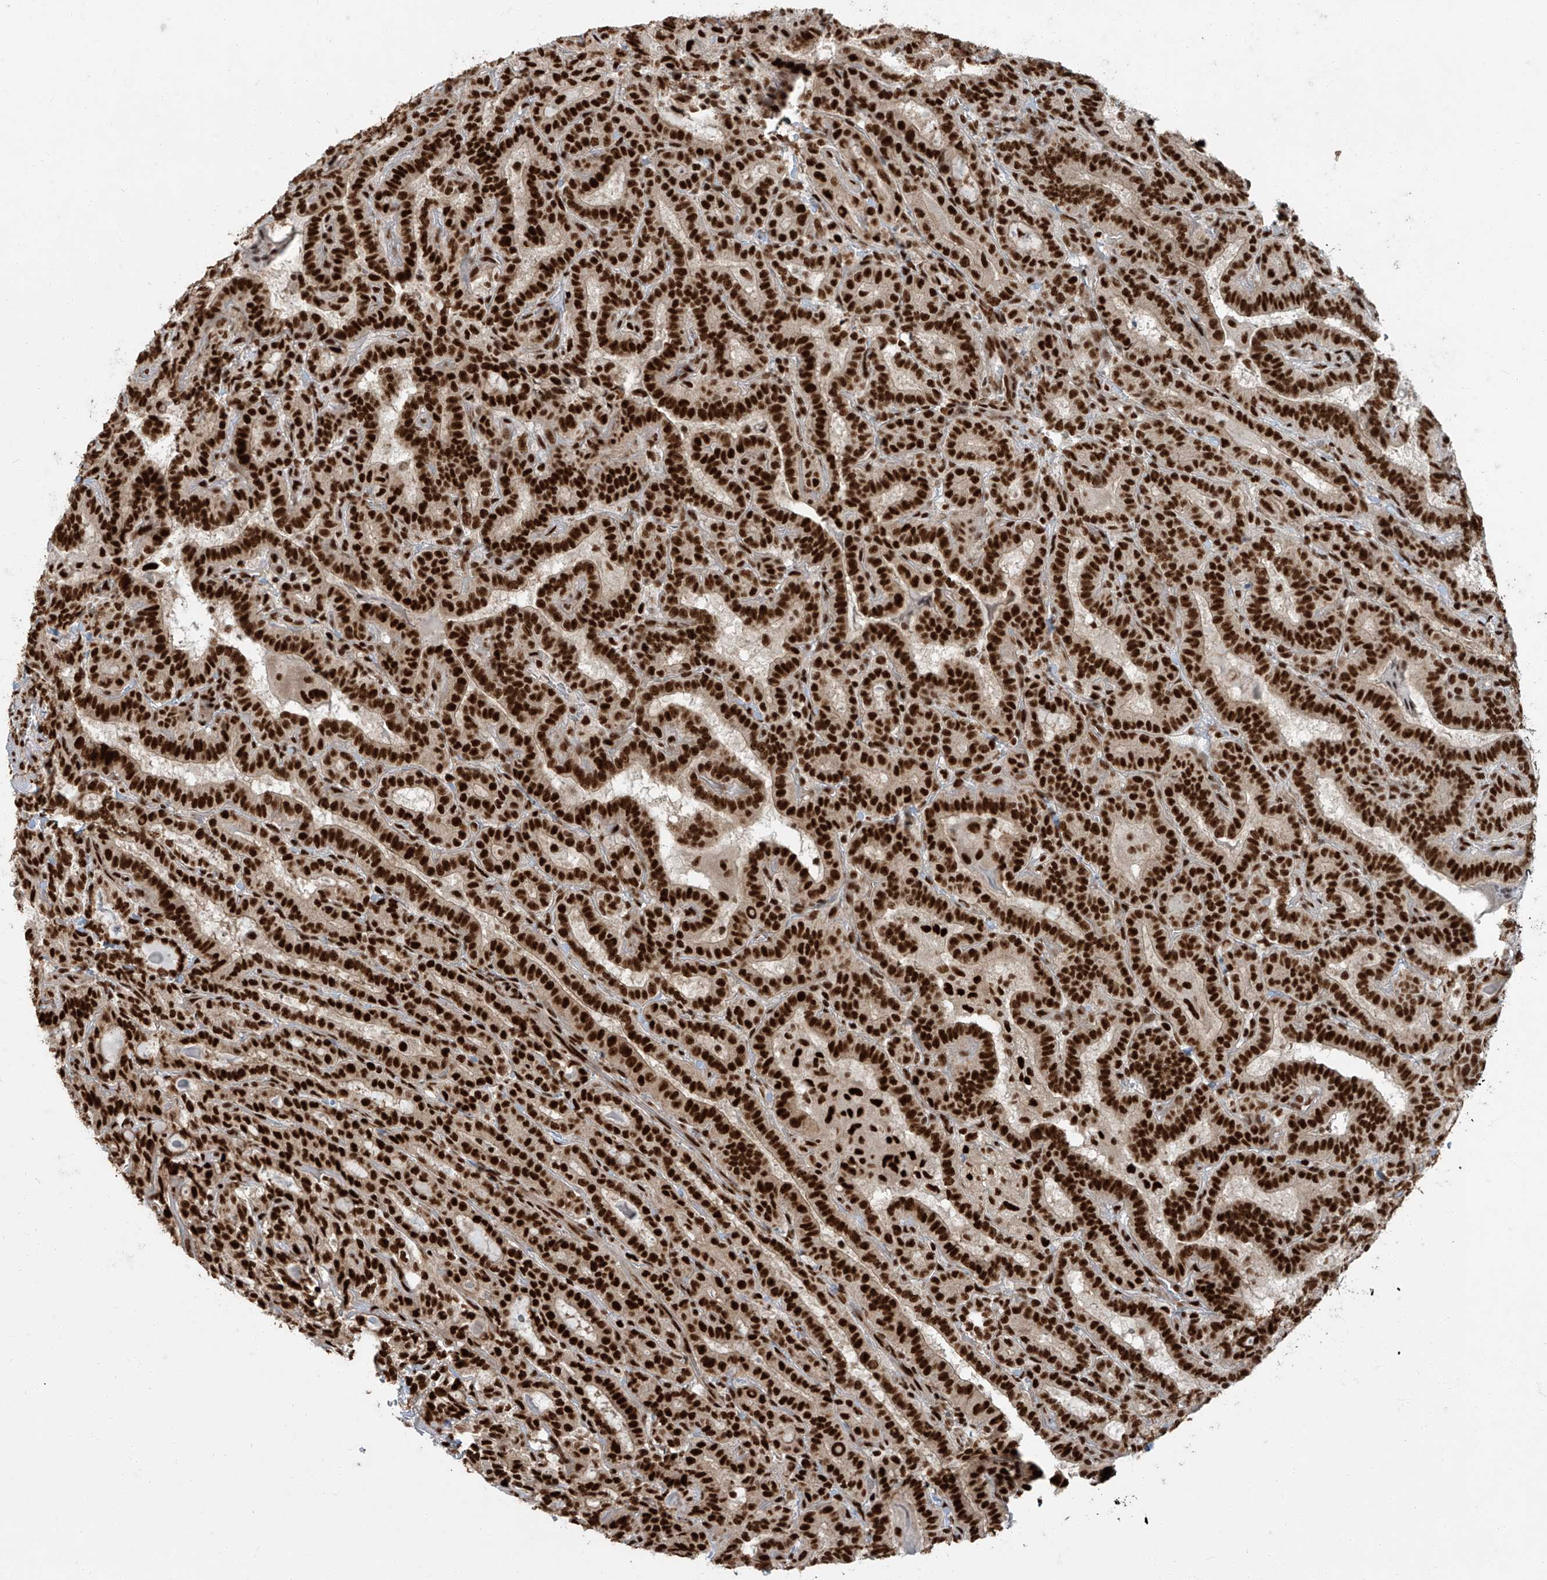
{"staining": {"intensity": "strong", "quantity": ">75%", "location": "nuclear"}, "tissue": "thyroid cancer", "cell_type": "Tumor cells", "image_type": "cancer", "snomed": [{"axis": "morphology", "description": "Papillary adenocarcinoma, NOS"}, {"axis": "topography", "description": "Thyroid gland"}], "caption": "Papillary adenocarcinoma (thyroid) stained with a protein marker reveals strong staining in tumor cells.", "gene": "FAM193B", "patient": {"sex": "female", "age": 72}}